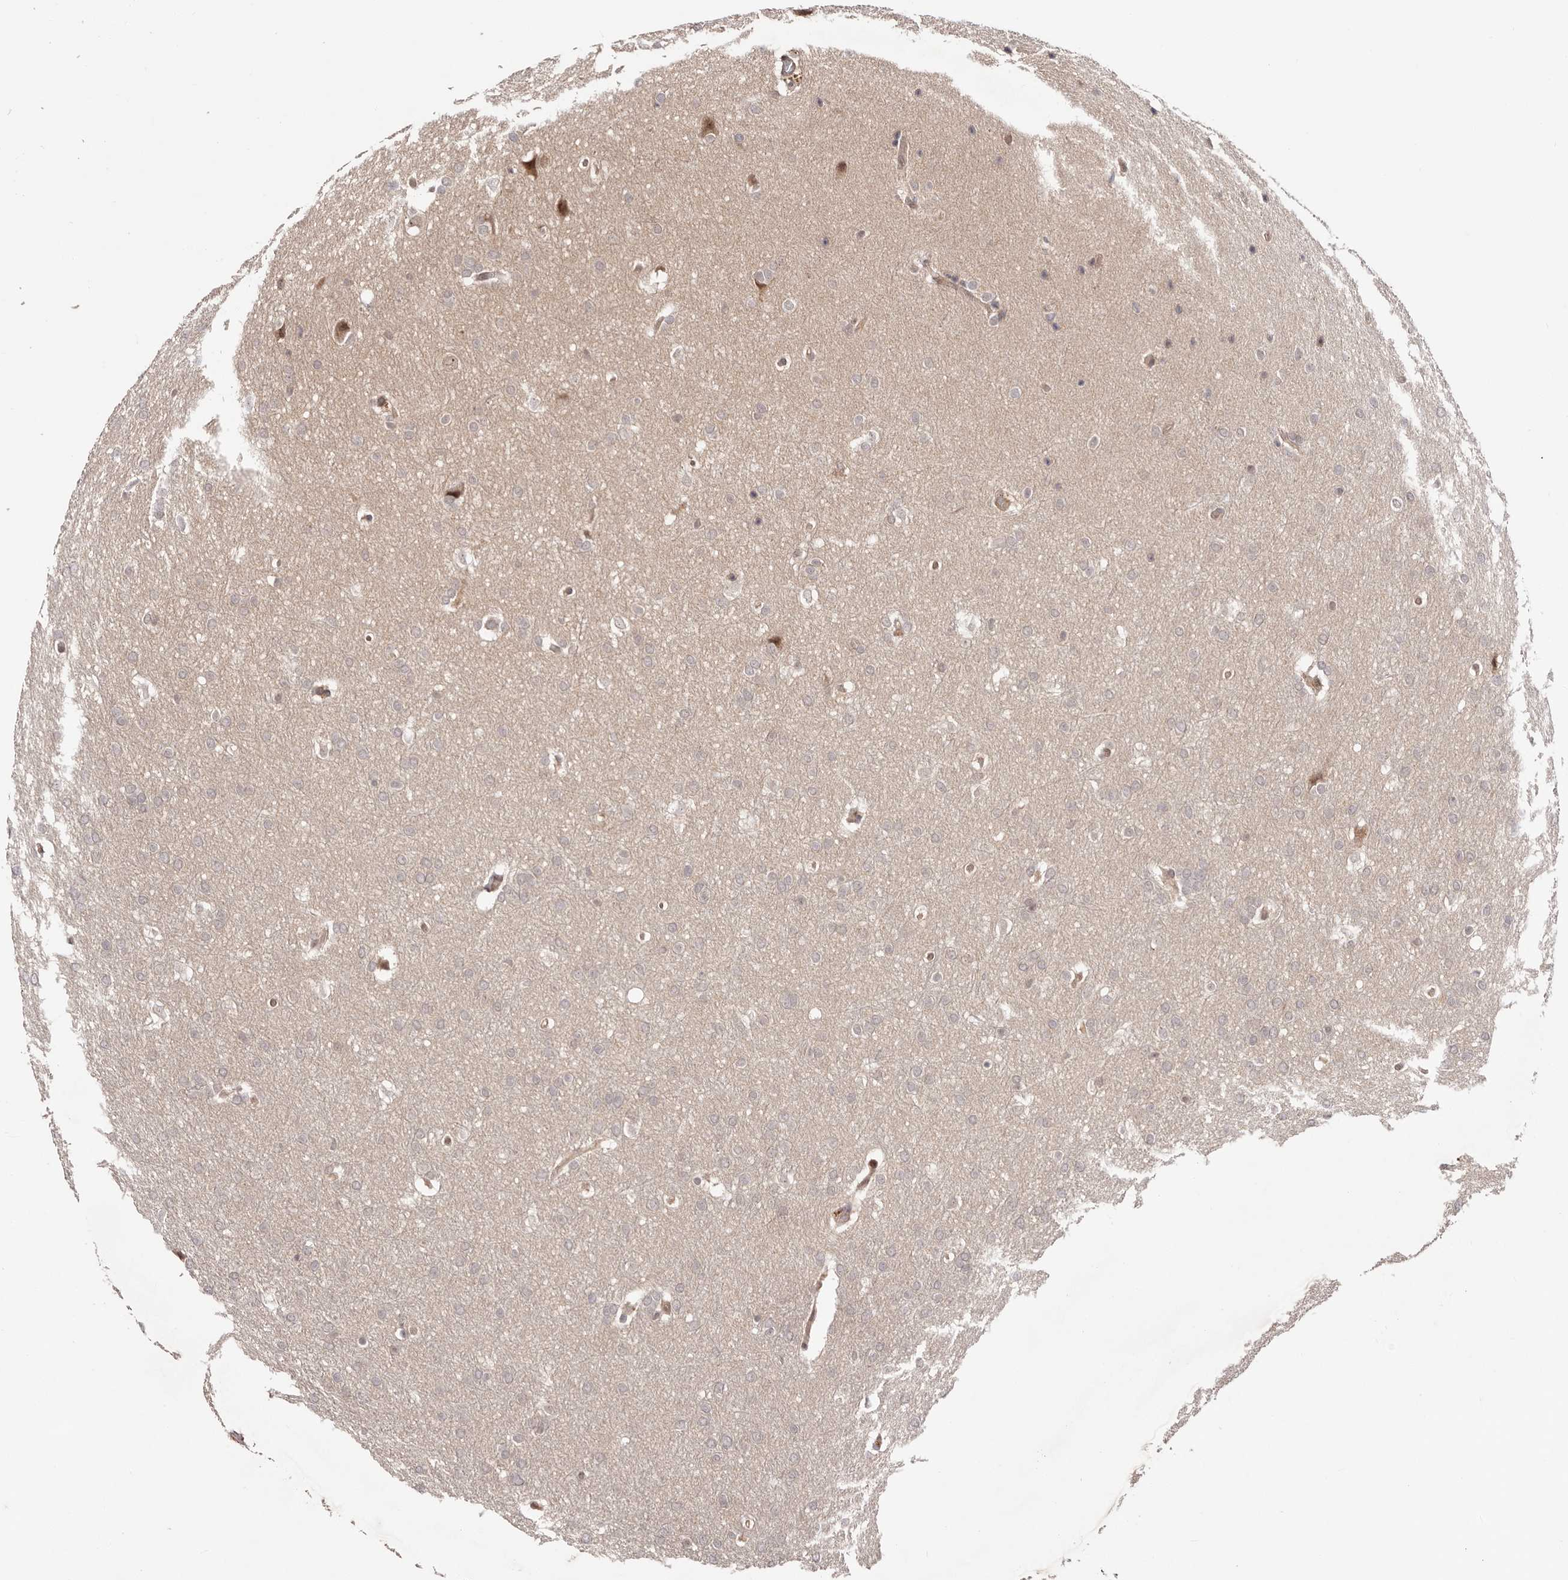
{"staining": {"intensity": "negative", "quantity": "none", "location": "none"}, "tissue": "glioma", "cell_type": "Tumor cells", "image_type": "cancer", "snomed": [{"axis": "morphology", "description": "Glioma, malignant, Low grade"}, {"axis": "topography", "description": "Brain"}], "caption": "This is a histopathology image of IHC staining of malignant glioma (low-grade), which shows no positivity in tumor cells.", "gene": "EGR3", "patient": {"sex": "female", "age": 37}}